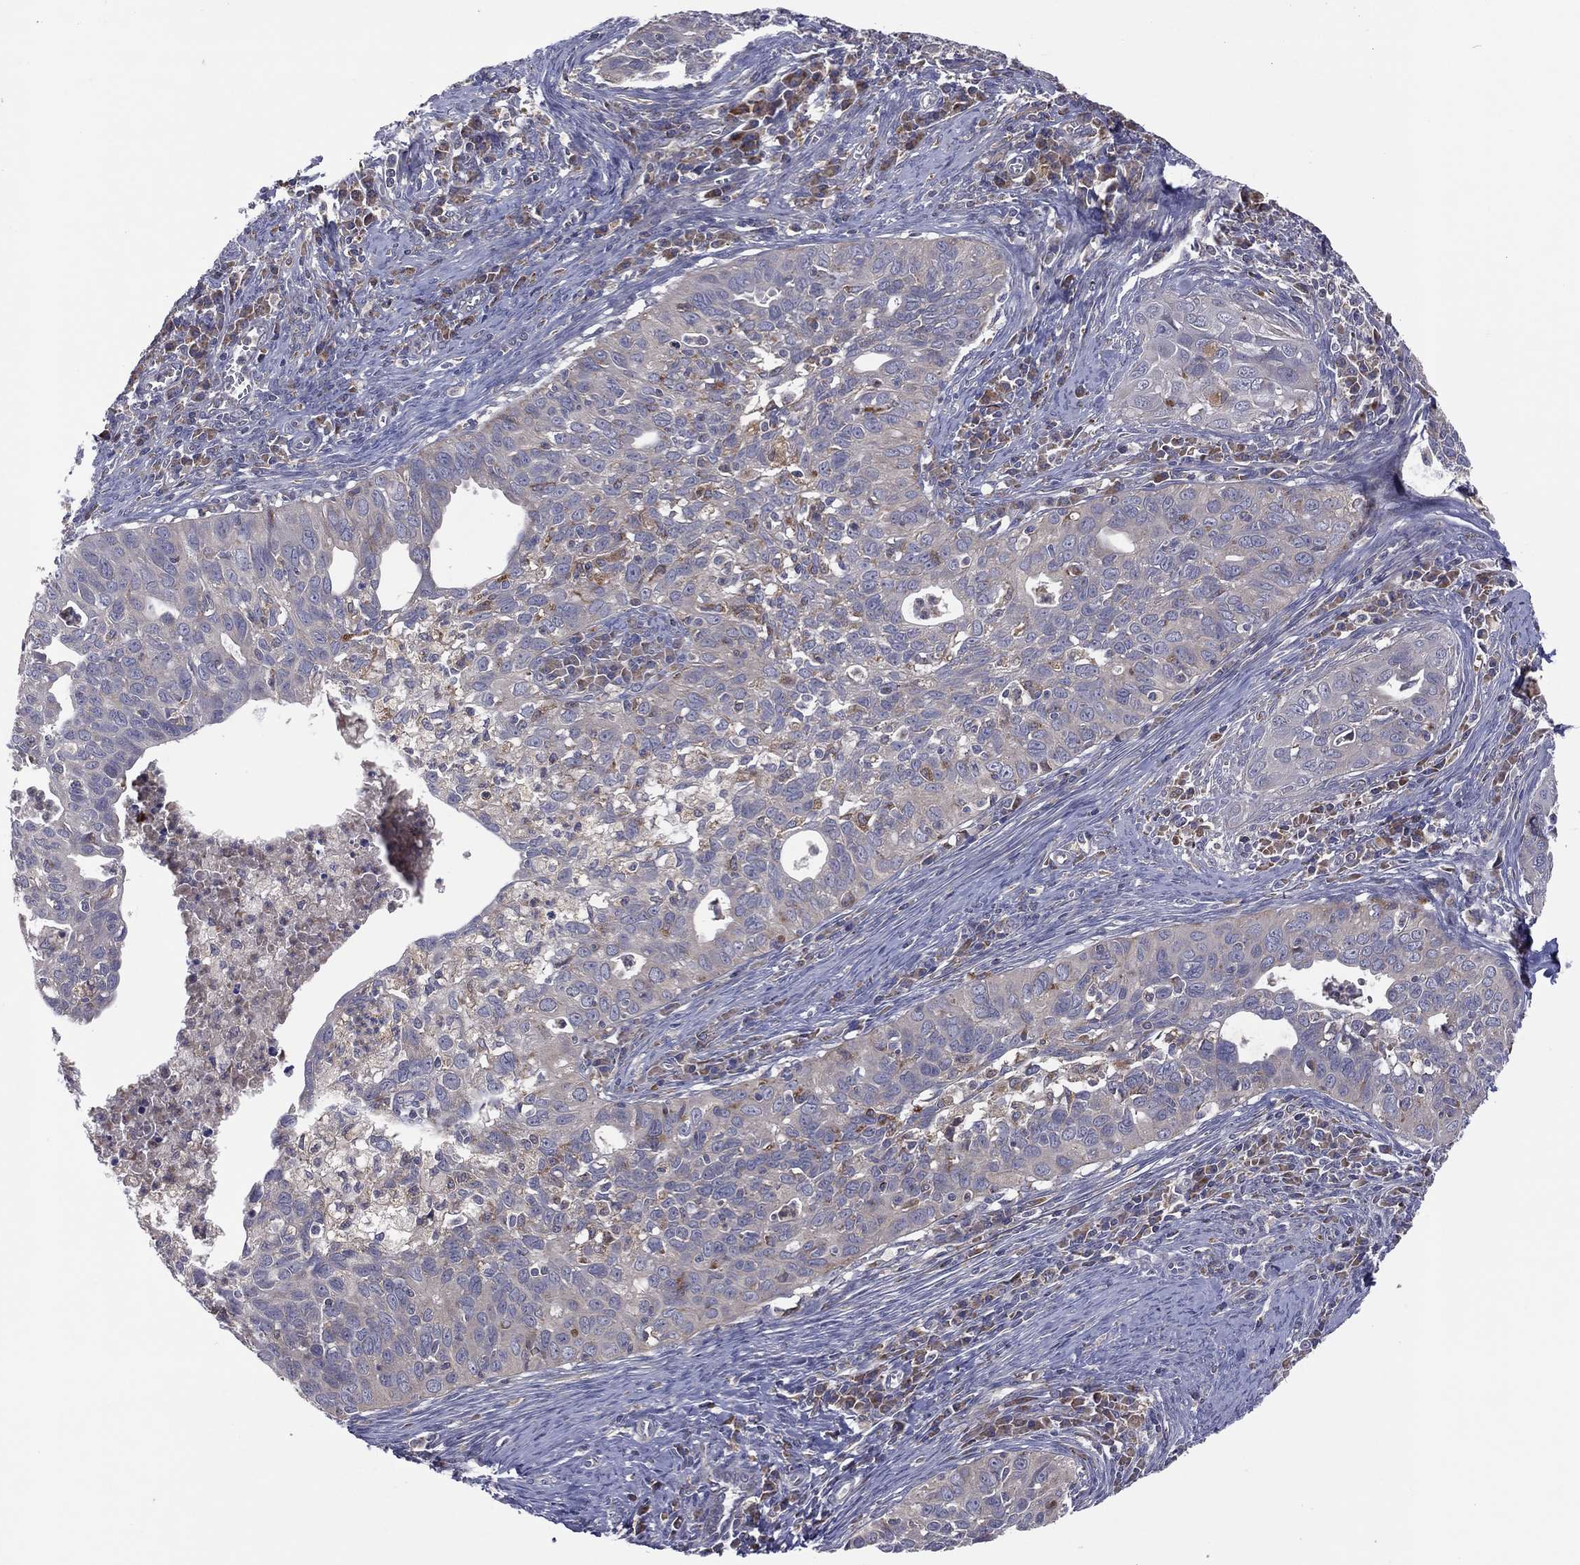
{"staining": {"intensity": "negative", "quantity": "none", "location": "none"}, "tissue": "cervical cancer", "cell_type": "Tumor cells", "image_type": "cancer", "snomed": [{"axis": "morphology", "description": "Squamous cell carcinoma, NOS"}, {"axis": "topography", "description": "Cervix"}], "caption": "Immunohistochemical staining of cervical cancer (squamous cell carcinoma) reveals no significant staining in tumor cells.", "gene": "STARD3", "patient": {"sex": "female", "age": 26}}